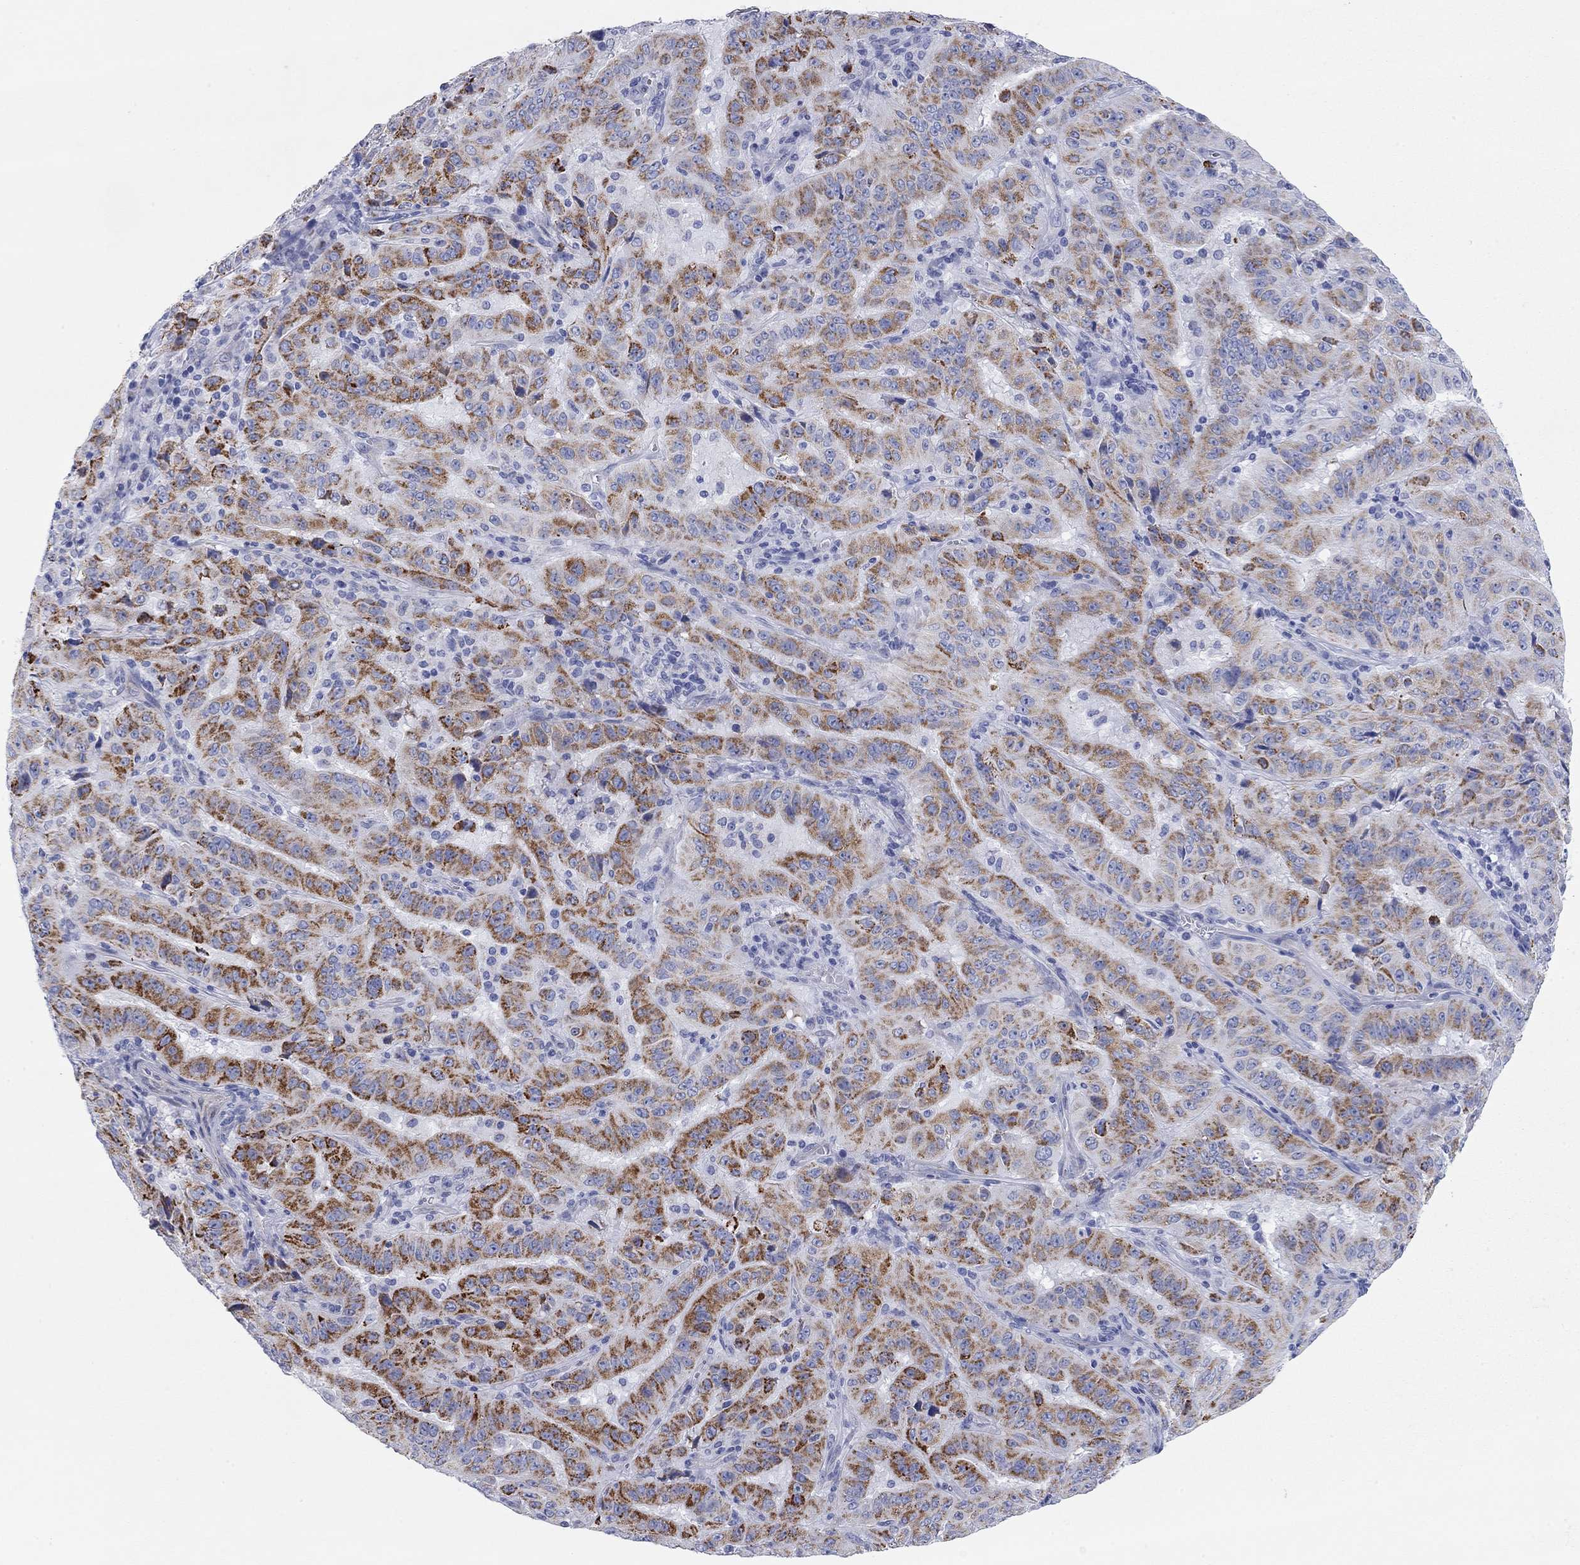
{"staining": {"intensity": "strong", "quantity": ">75%", "location": "cytoplasmic/membranous"}, "tissue": "pancreatic cancer", "cell_type": "Tumor cells", "image_type": "cancer", "snomed": [{"axis": "morphology", "description": "Adenocarcinoma, NOS"}, {"axis": "topography", "description": "Pancreas"}], "caption": "IHC (DAB) staining of human pancreatic cancer (adenocarcinoma) demonstrates strong cytoplasmic/membranous protein positivity in approximately >75% of tumor cells. (brown staining indicates protein expression, while blue staining denotes nuclei).", "gene": "CHI3L2", "patient": {"sex": "male", "age": 63}}